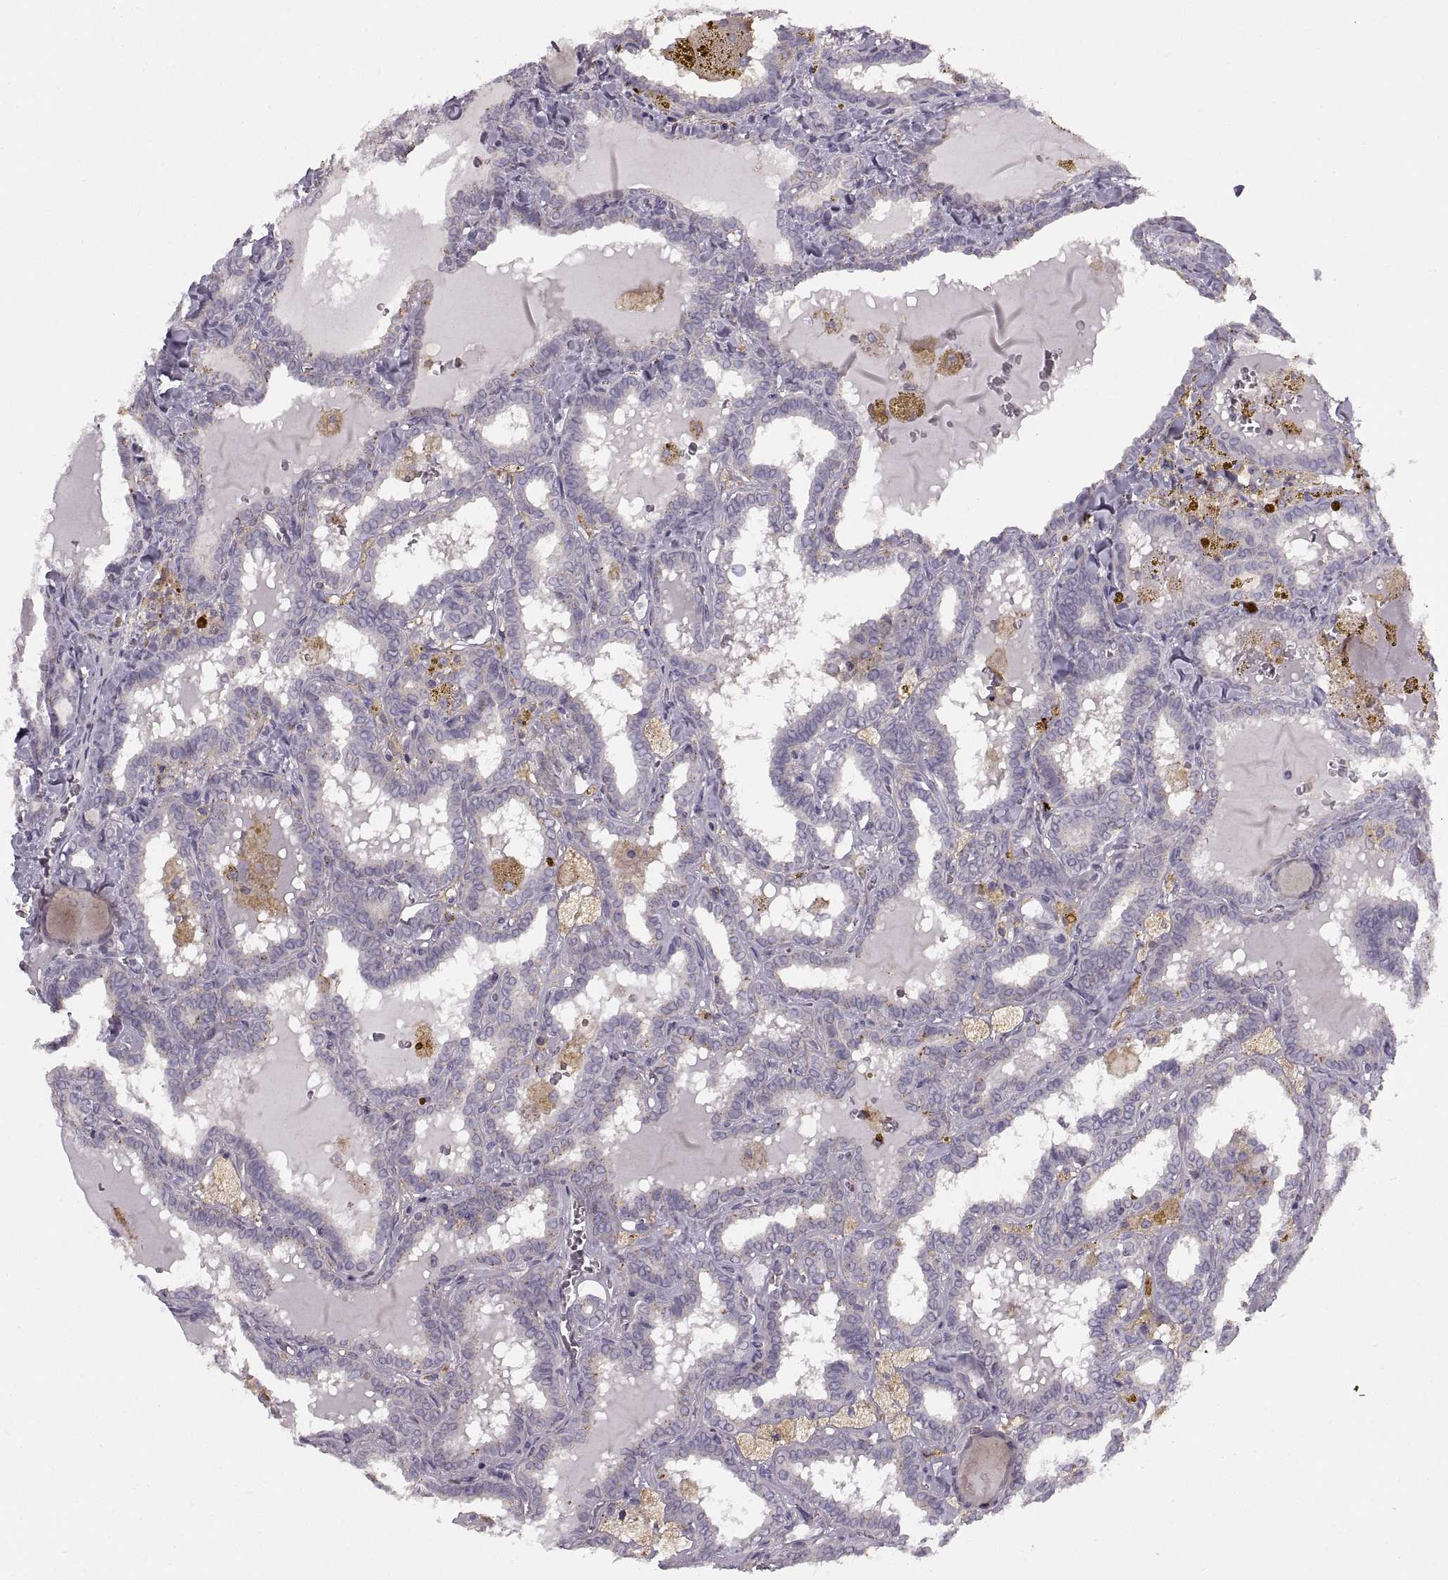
{"staining": {"intensity": "negative", "quantity": "none", "location": "none"}, "tissue": "thyroid cancer", "cell_type": "Tumor cells", "image_type": "cancer", "snomed": [{"axis": "morphology", "description": "Papillary adenocarcinoma, NOS"}, {"axis": "topography", "description": "Thyroid gland"}], "caption": "Protein analysis of papillary adenocarcinoma (thyroid) reveals no significant staining in tumor cells.", "gene": "RALB", "patient": {"sex": "female", "age": 39}}